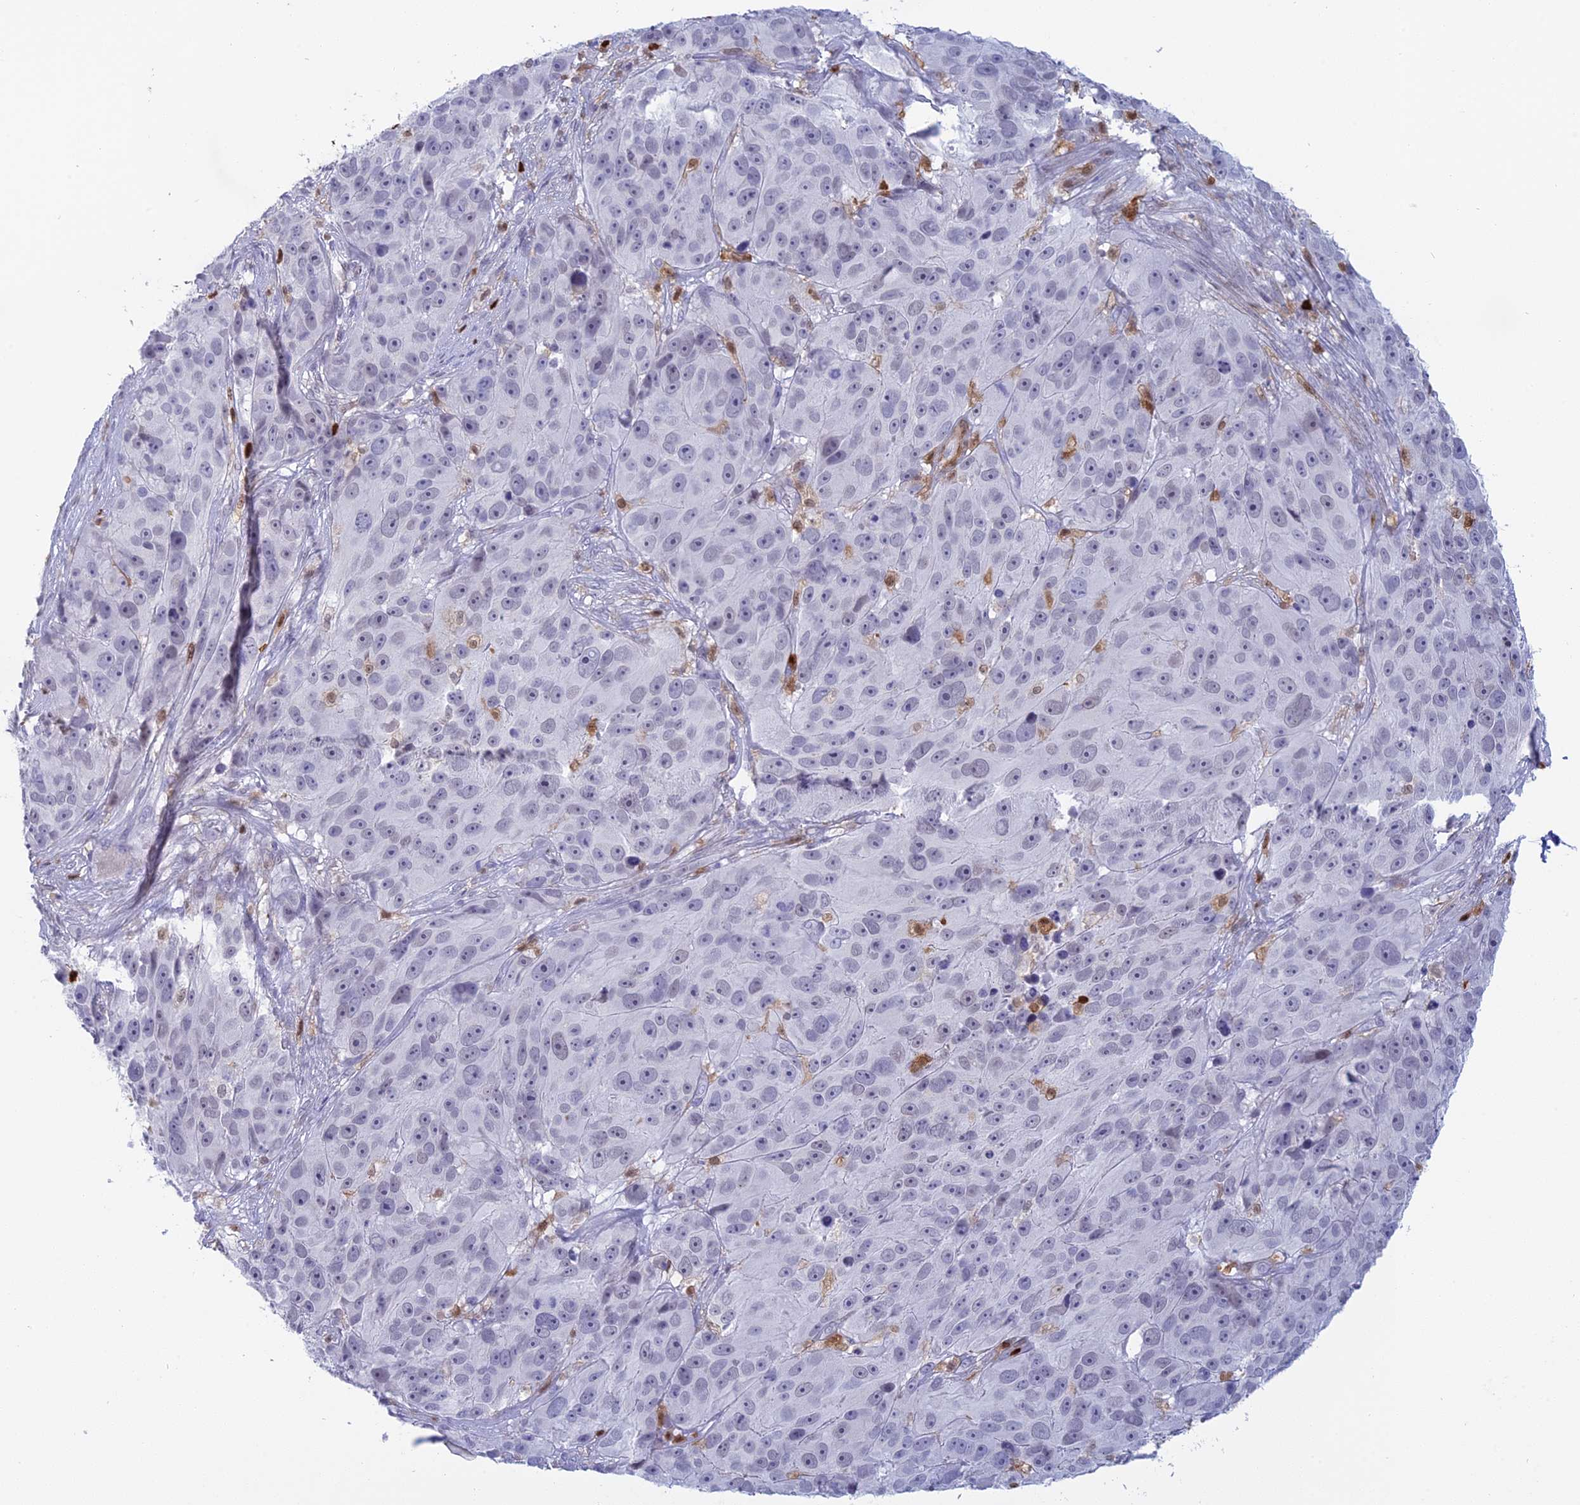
{"staining": {"intensity": "negative", "quantity": "none", "location": "none"}, "tissue": "melanoma", "cell_type": "Tumor cells", "image_type": "cancer", "snomed": [{"axis": "morphology", "description": "Malignant melanoma, NOS"}, {"axis": "topography", "description": "Skin"}], "caption": "Image shows no significant protein staining in tumor cells of melanoma.", "gene": "PGBD4", "patient": {"sex": "male", "age": 84}}